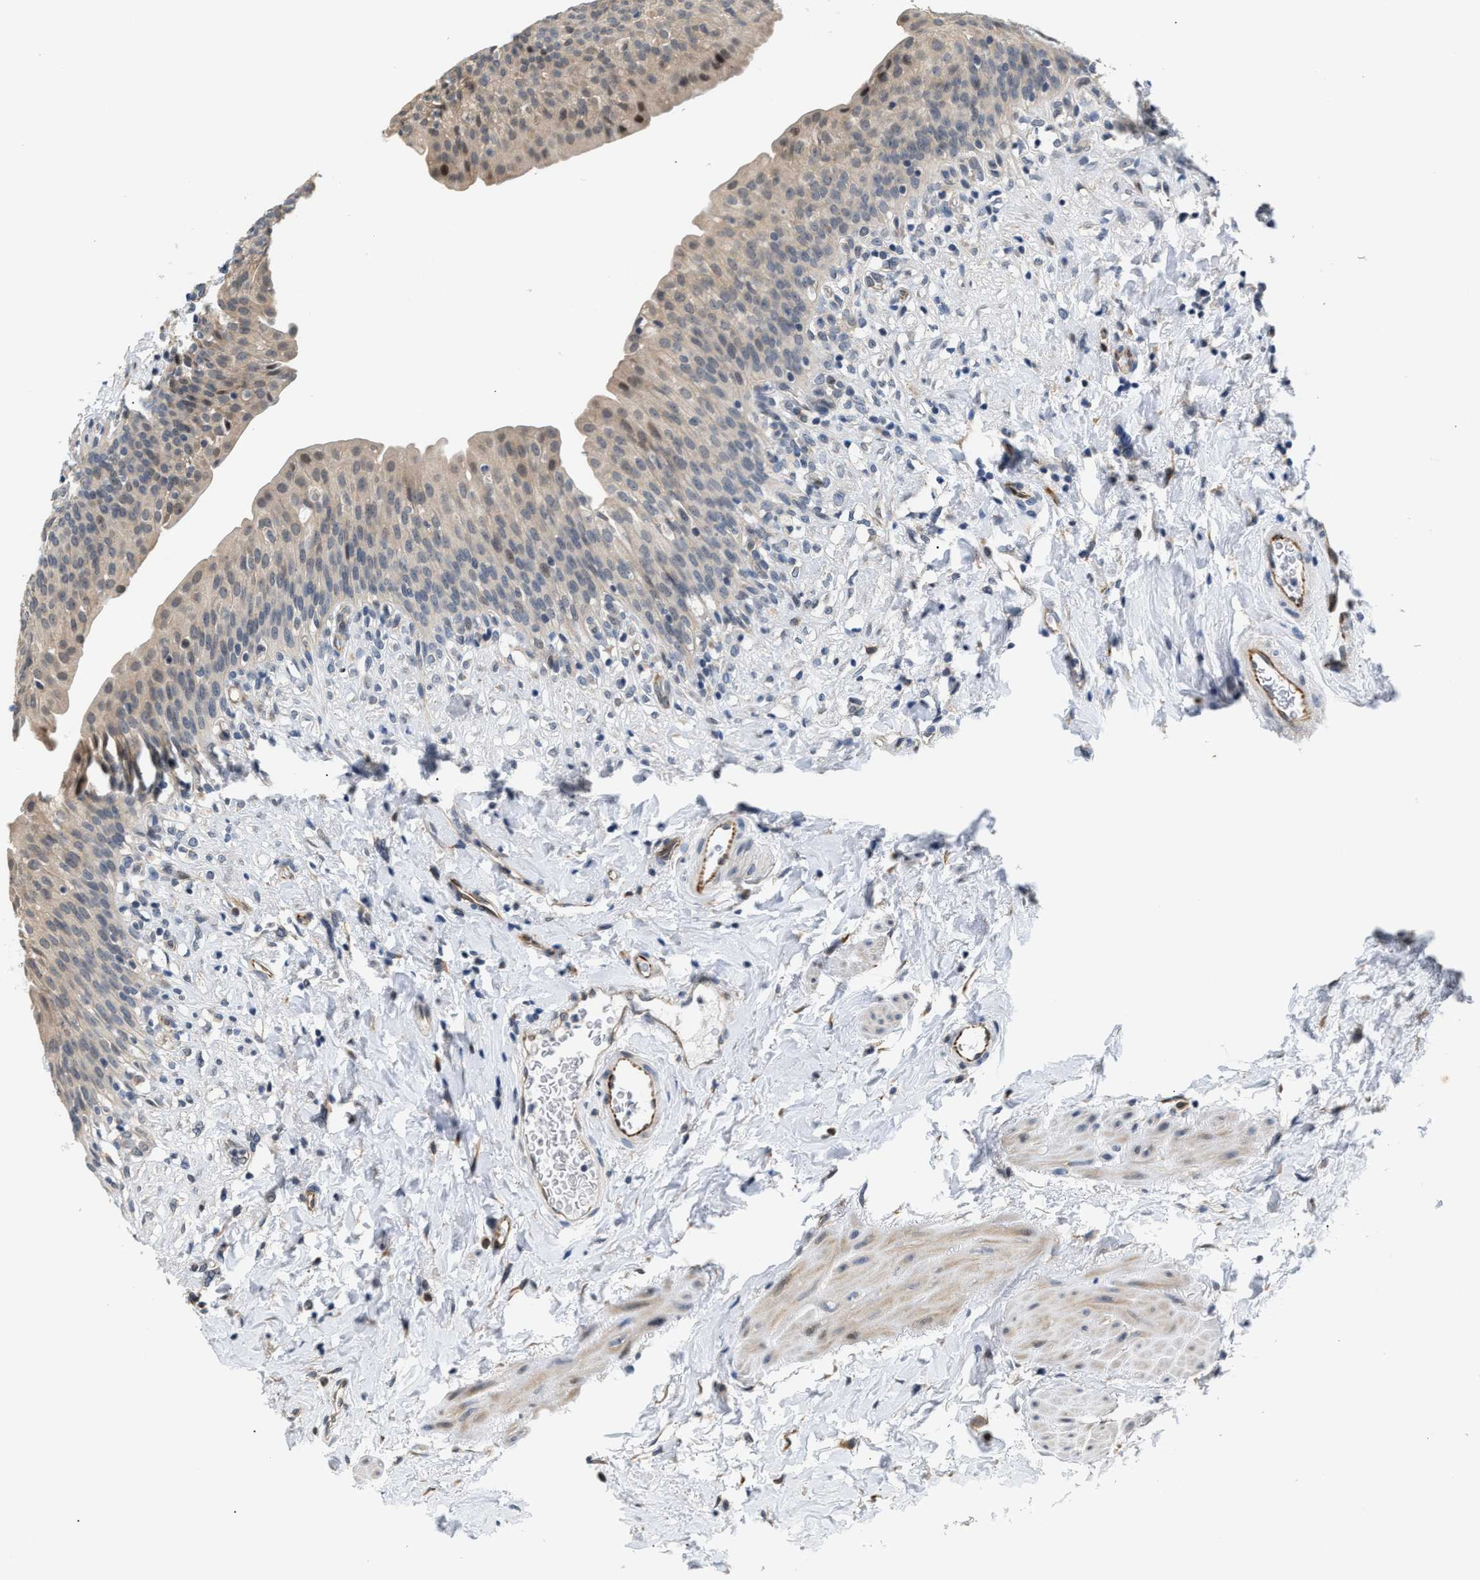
{"staining": {"intensity": "weak", "quantity": ">75%", "location": "cytoplasmic/membranous,nuclear"}, "tissue": "urinary bladder", "cell_type": "Urothelial cells", "image_type": "normal", "snomed": [{"axis": "morphology", "description": "Normal tissue, NOS"}, {"axis": "topography", "description": "Urinary bladder"}], "caption": "The immunohistochemical stain shows weak cytoplasmic/membranous,nuclear expression in urothelial cells of normal urinary bladder.", "gene": "PPM1H", "patient": {"sex": "female", "age": 79}}